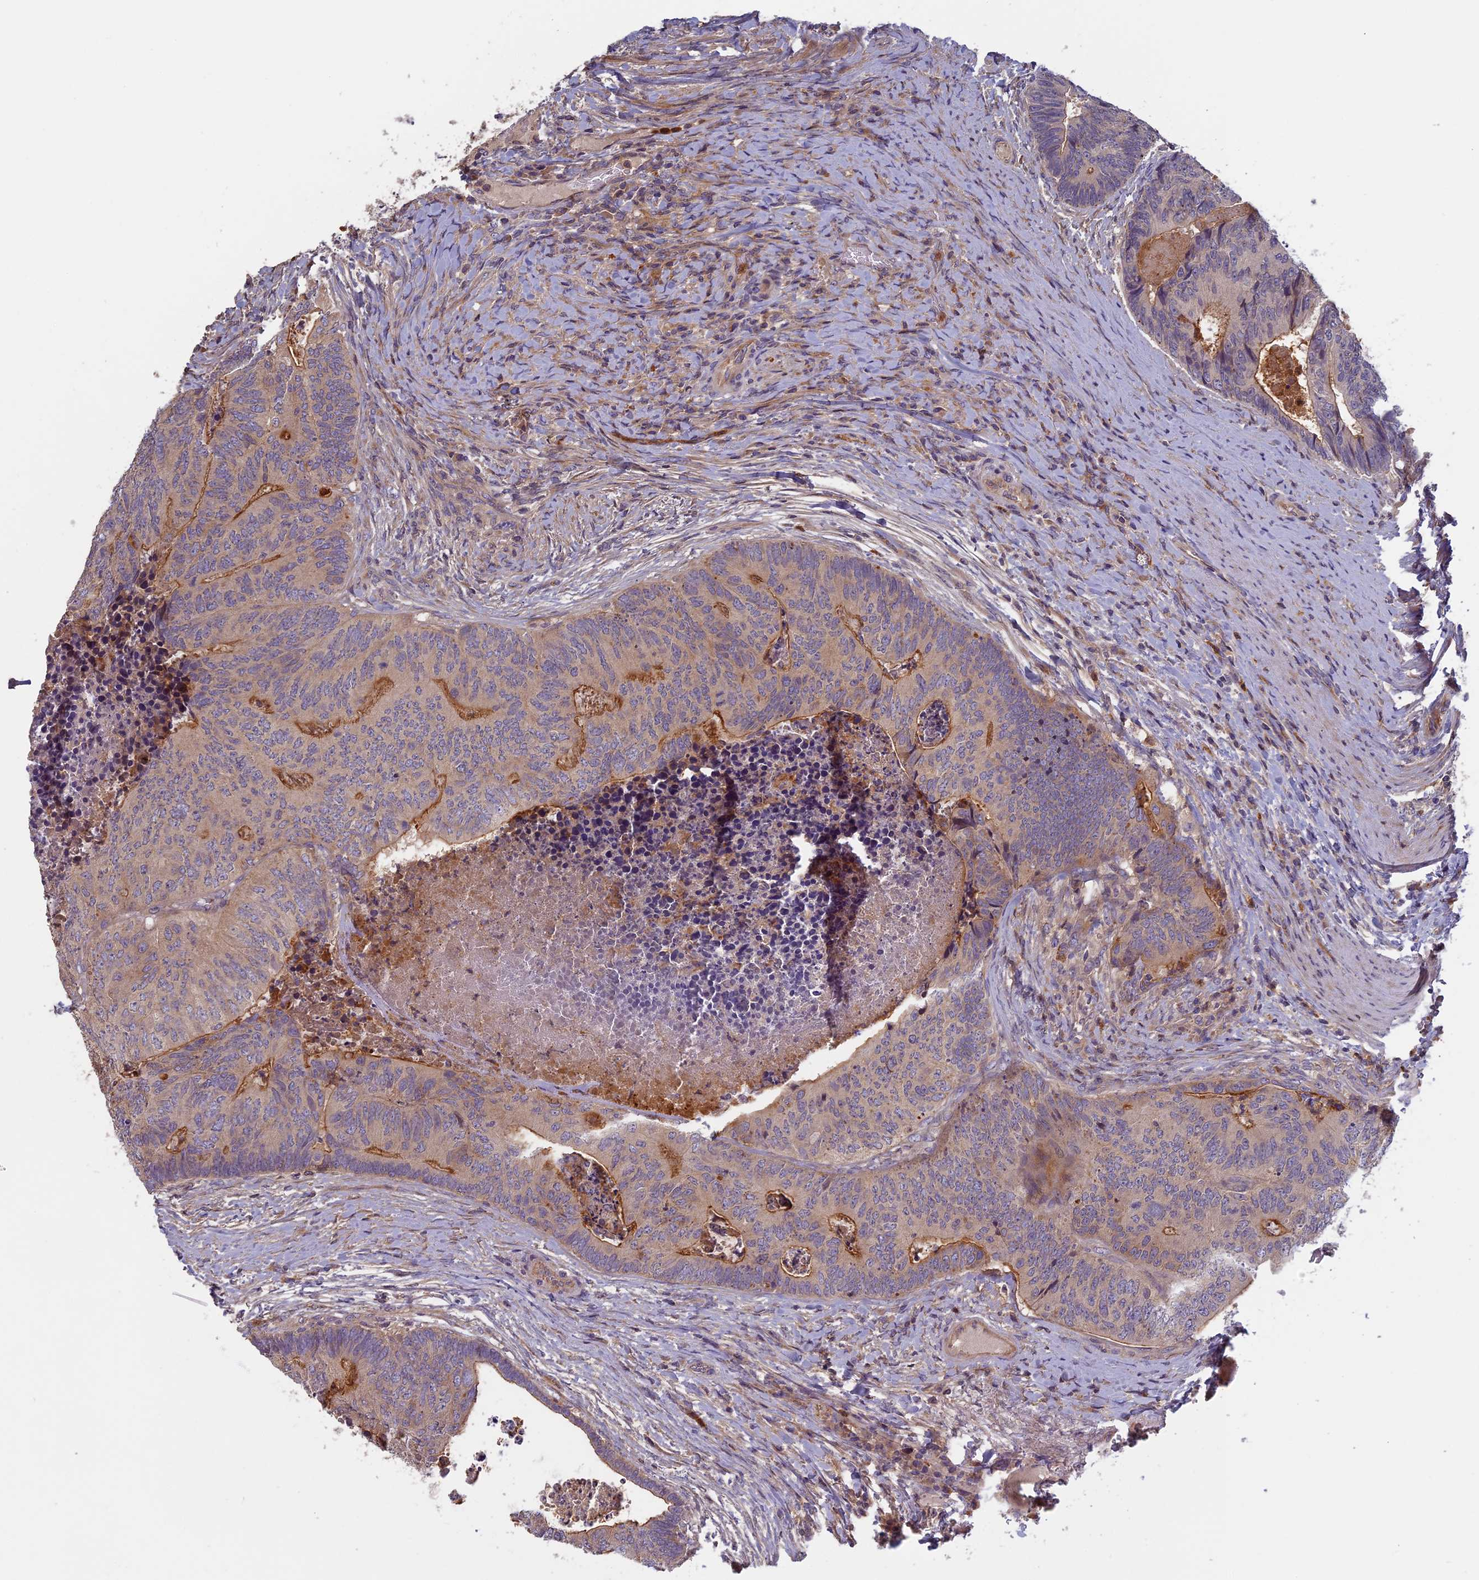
{"staining": {"intensity": "moderate", "quantity": "<25%", "location": "cytoplasmic/membranous"}, "tissue": "colorectal cancer", "cell_type": "Tumor cells", "image_type": "cancer", "snomed": [{"axis": "morphology", "description": "Adenocarcinoma, NOS"}, {"axis": "topography", "description": "Colon"}], "caption": "A high-resolution photomicrograph shows immunohistochemistry (IHC) staining of colorectal cancer, which exhibits moderate cytoplasmic/membranous staining in about <25% of tumor cells.", "gene": "AP4E1", "patient": {"sex": "female", "age": 67}}